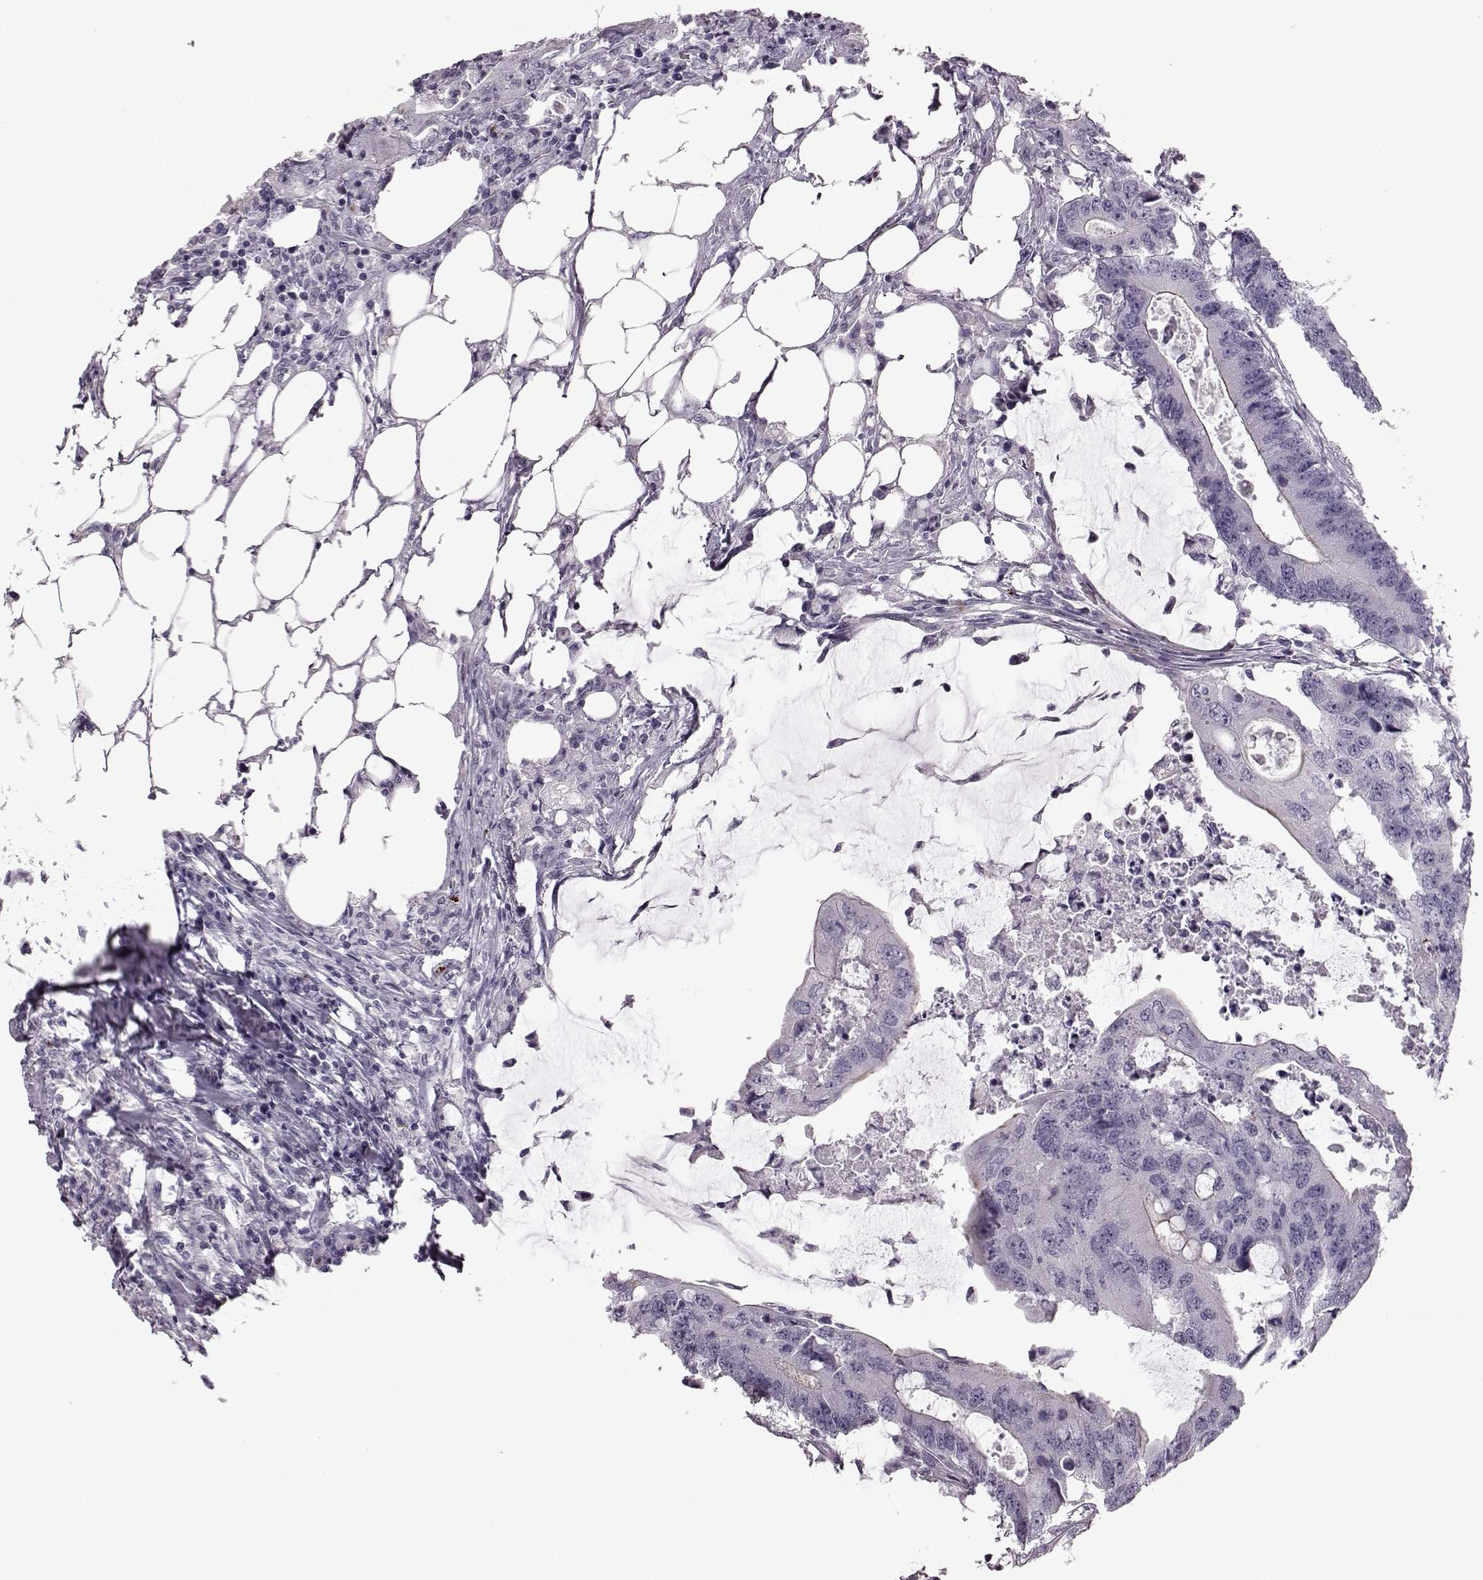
{"staining": {"intensity": "weak", "quantity": "<25%", "location": "cytoplasmic/membranous"}, "tissue": "colorectal cancer", "cell_type": "Tumor cells", "image_type": "cancer", "snomed": [{"axis": "morphology", "description": "Adenocarcinoma, NOS"}, {"axis": "topography", "description": "Colon"}], "caption": "Photomicrograph shows no significant protein positivity in tumor cells of colorectal adenocarcinoma.", "gene": "SNTG1", "patient": {"sex": "male", "age": 71}}